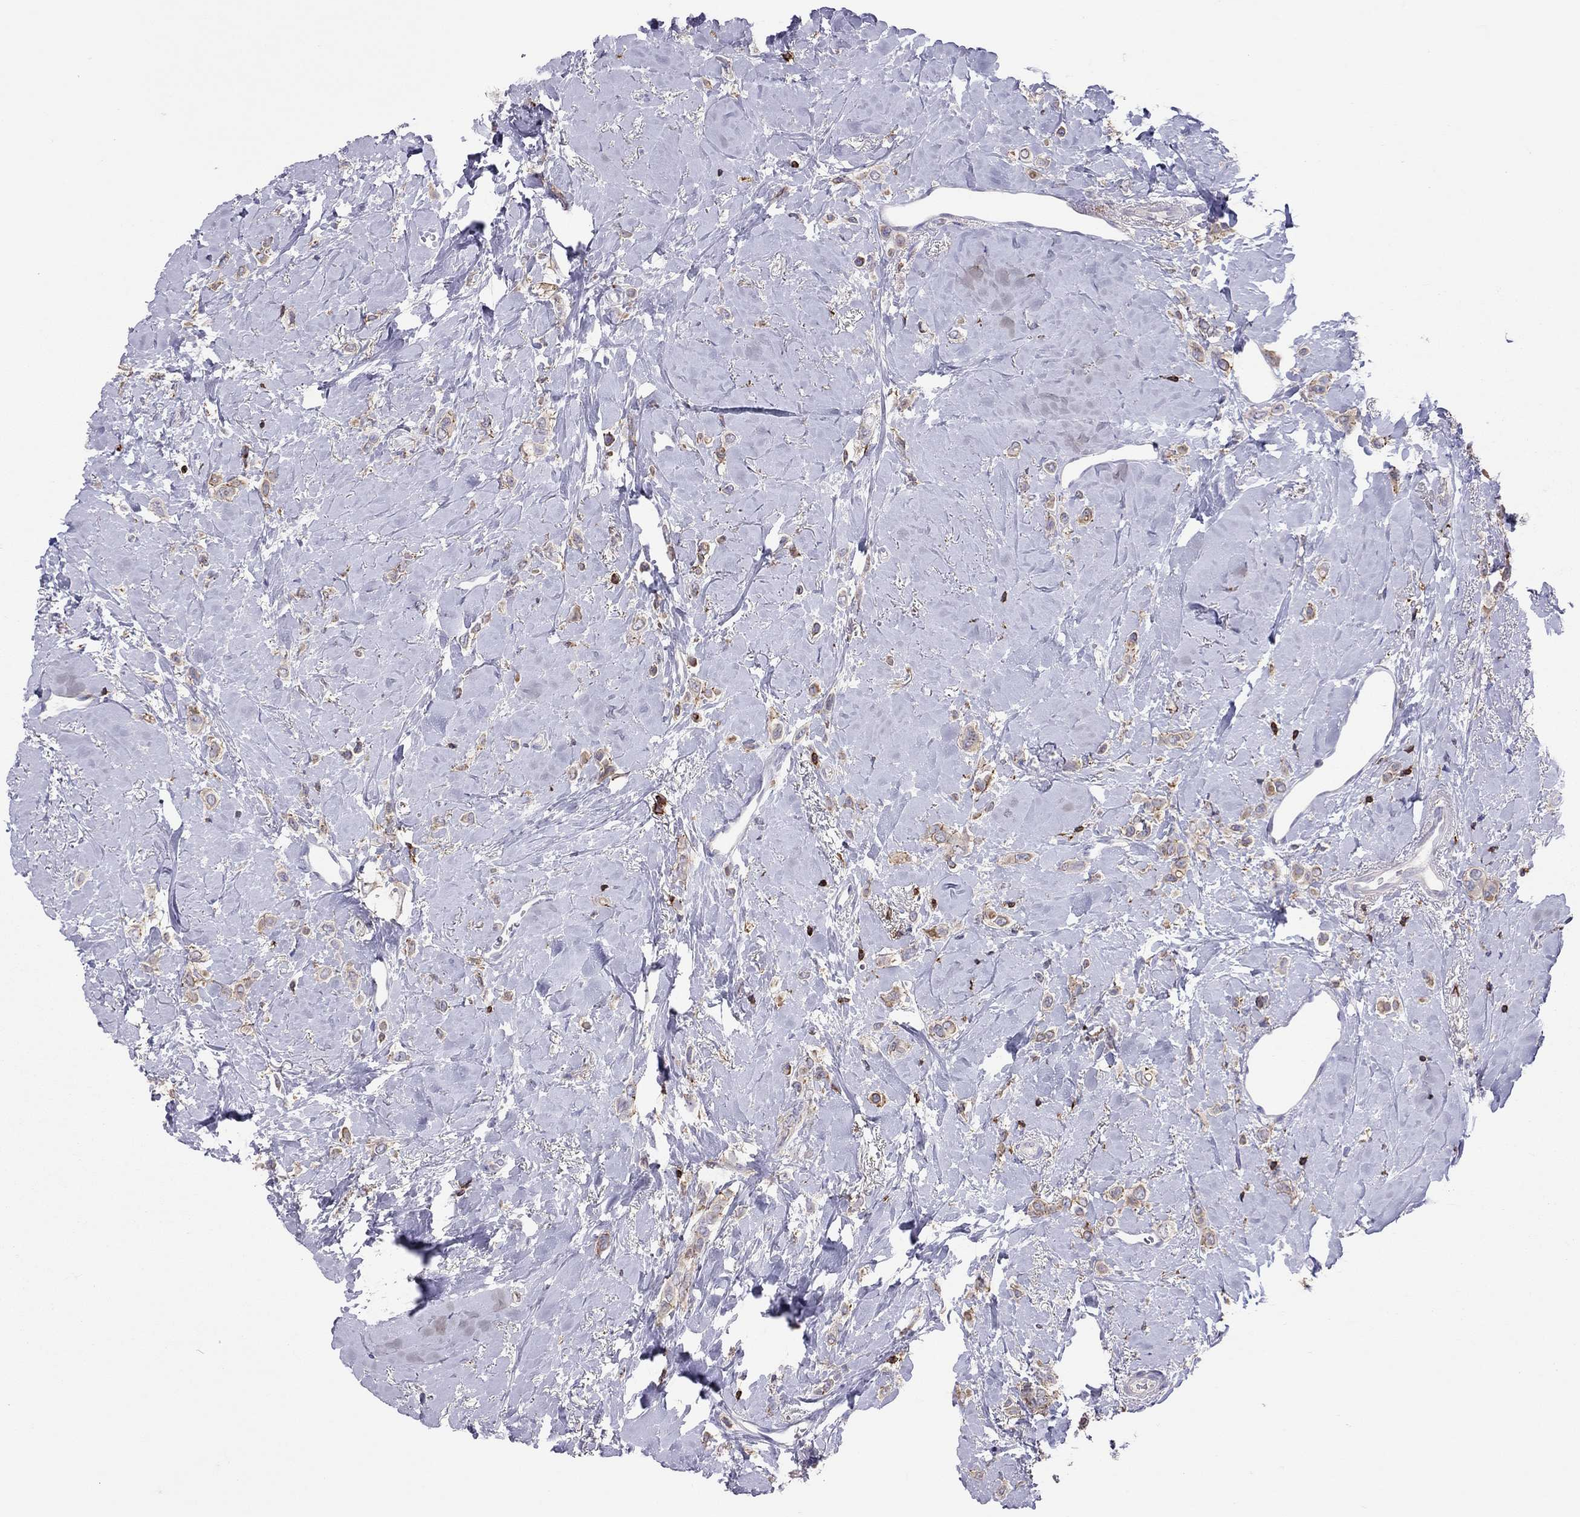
{"staining": {"intensity": "moderate", "quantity": "25%-75%", "location": "cytoplasmic/membranous"}, "tissue": "breast cancer", "cell_type": "Tumor cells", "image_type": "cancer", "snomed": [{"axis": "morphology", "description": "Lobular carcinoma"}, {"axis": "topography", "description": "Breast"}], "caption": "Protein staining by immunohistochemistry (IHC) reveals moderate cytoplasmic/membranous expression in approximately 25%-75% of tumor cells in breast cancer.", "gene": "MND1", "patient": {"sex": "female", "age": 66}}